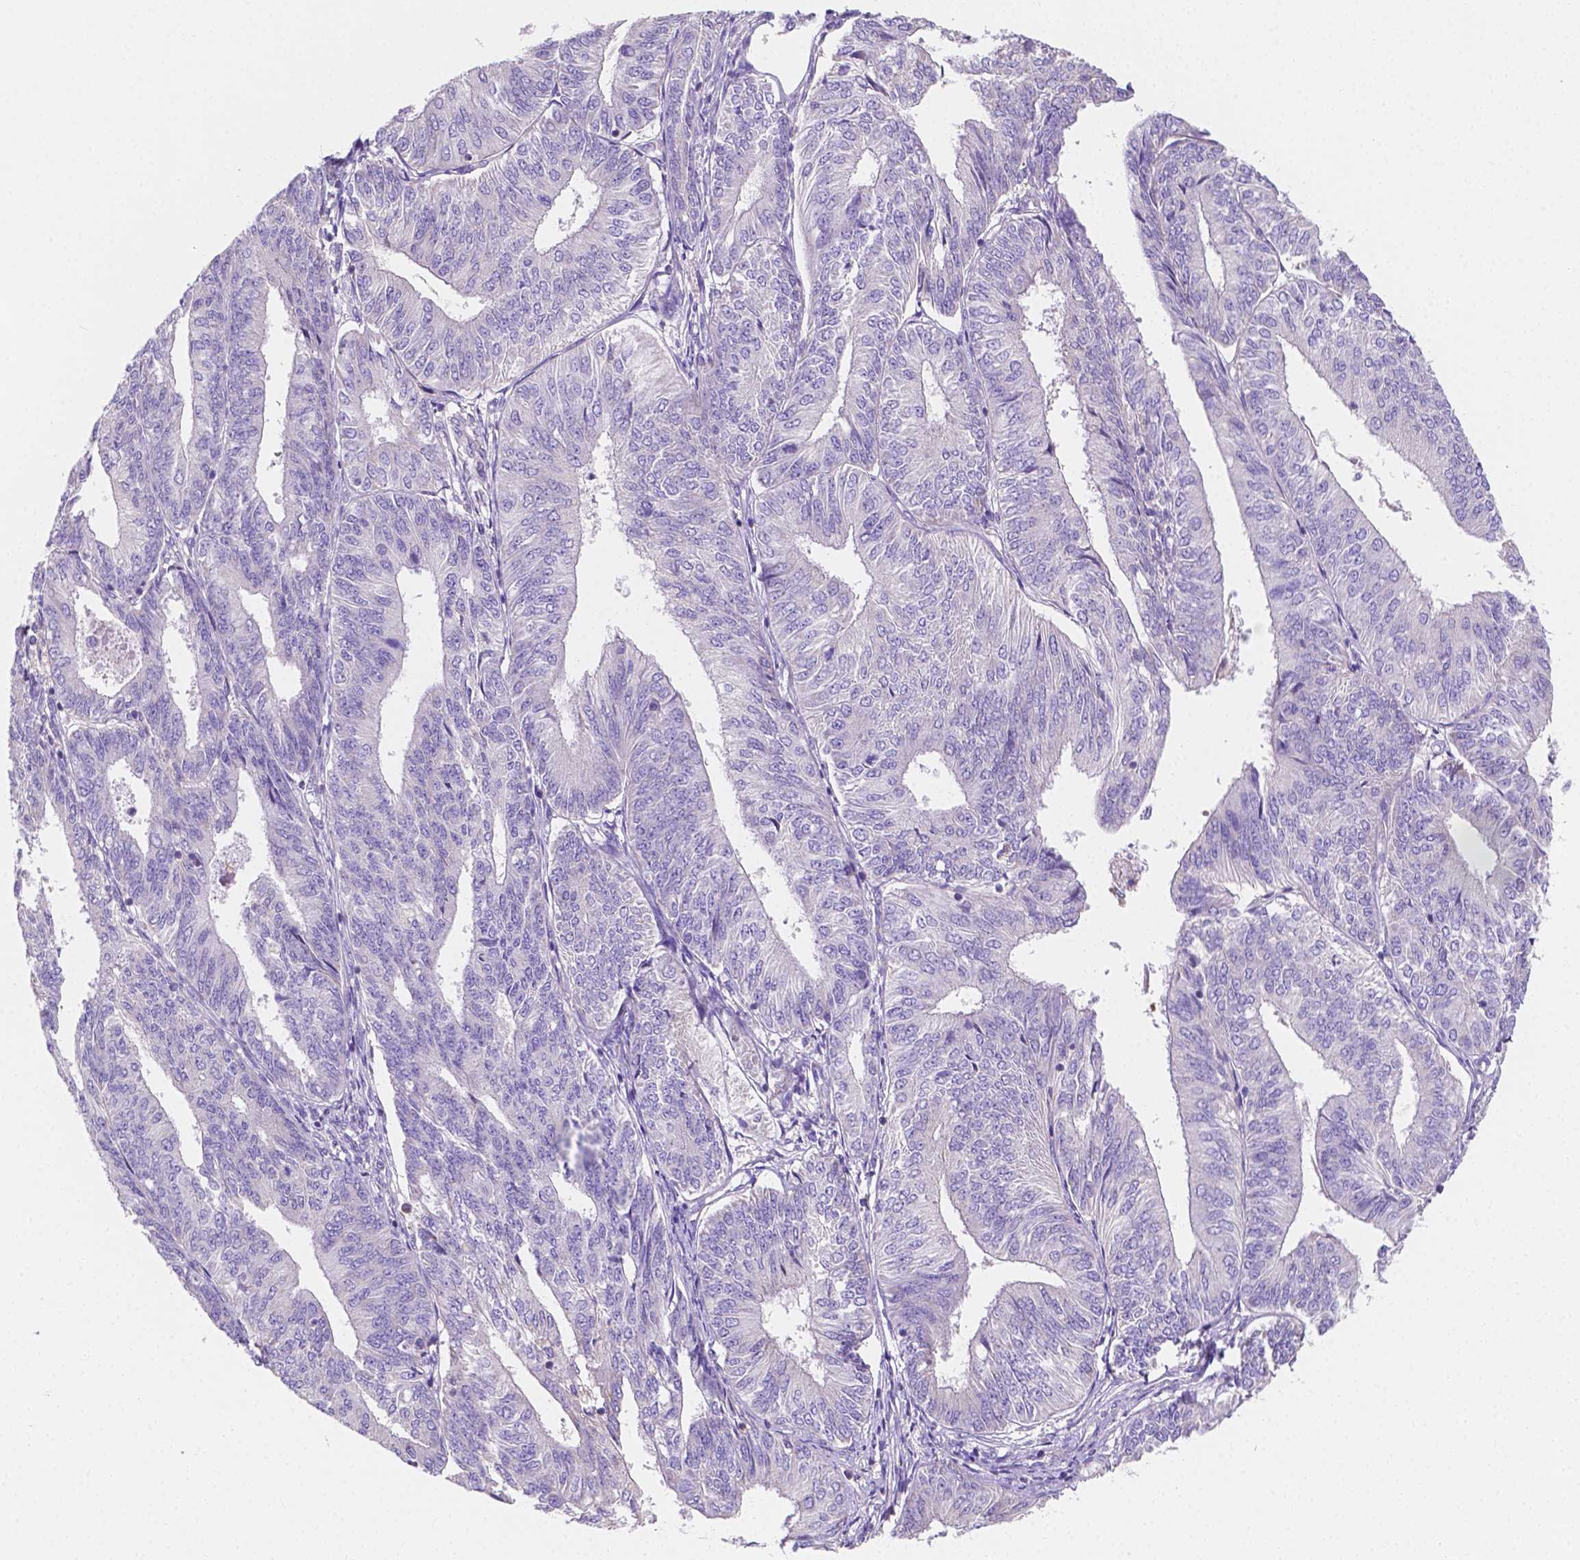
{"staining": {"intensity": "negative", "quantity": "none", "location": "none"}, "tissue": "endometrial cancer", "cell_type": "Tumor cells", "image_type": "cancer", "snomed": [{"axis": "morphology", "description": "Adenocarcinoma, NOS"}, {"axis": "topography", "description": "Endometrium"}], "caption": "The micrograph exhibits no significant staining in tumor cells of endometrial adenocarcinoma. The staining was performed using DAB (3,3'-diaminobenzidine) to visualize the protein expression in brown, while the nuclei were stained in blue with hematoxylin (Magnification: 20x).", "gene": "SGTB", "patient": {"sex": "female", "age": 58}}